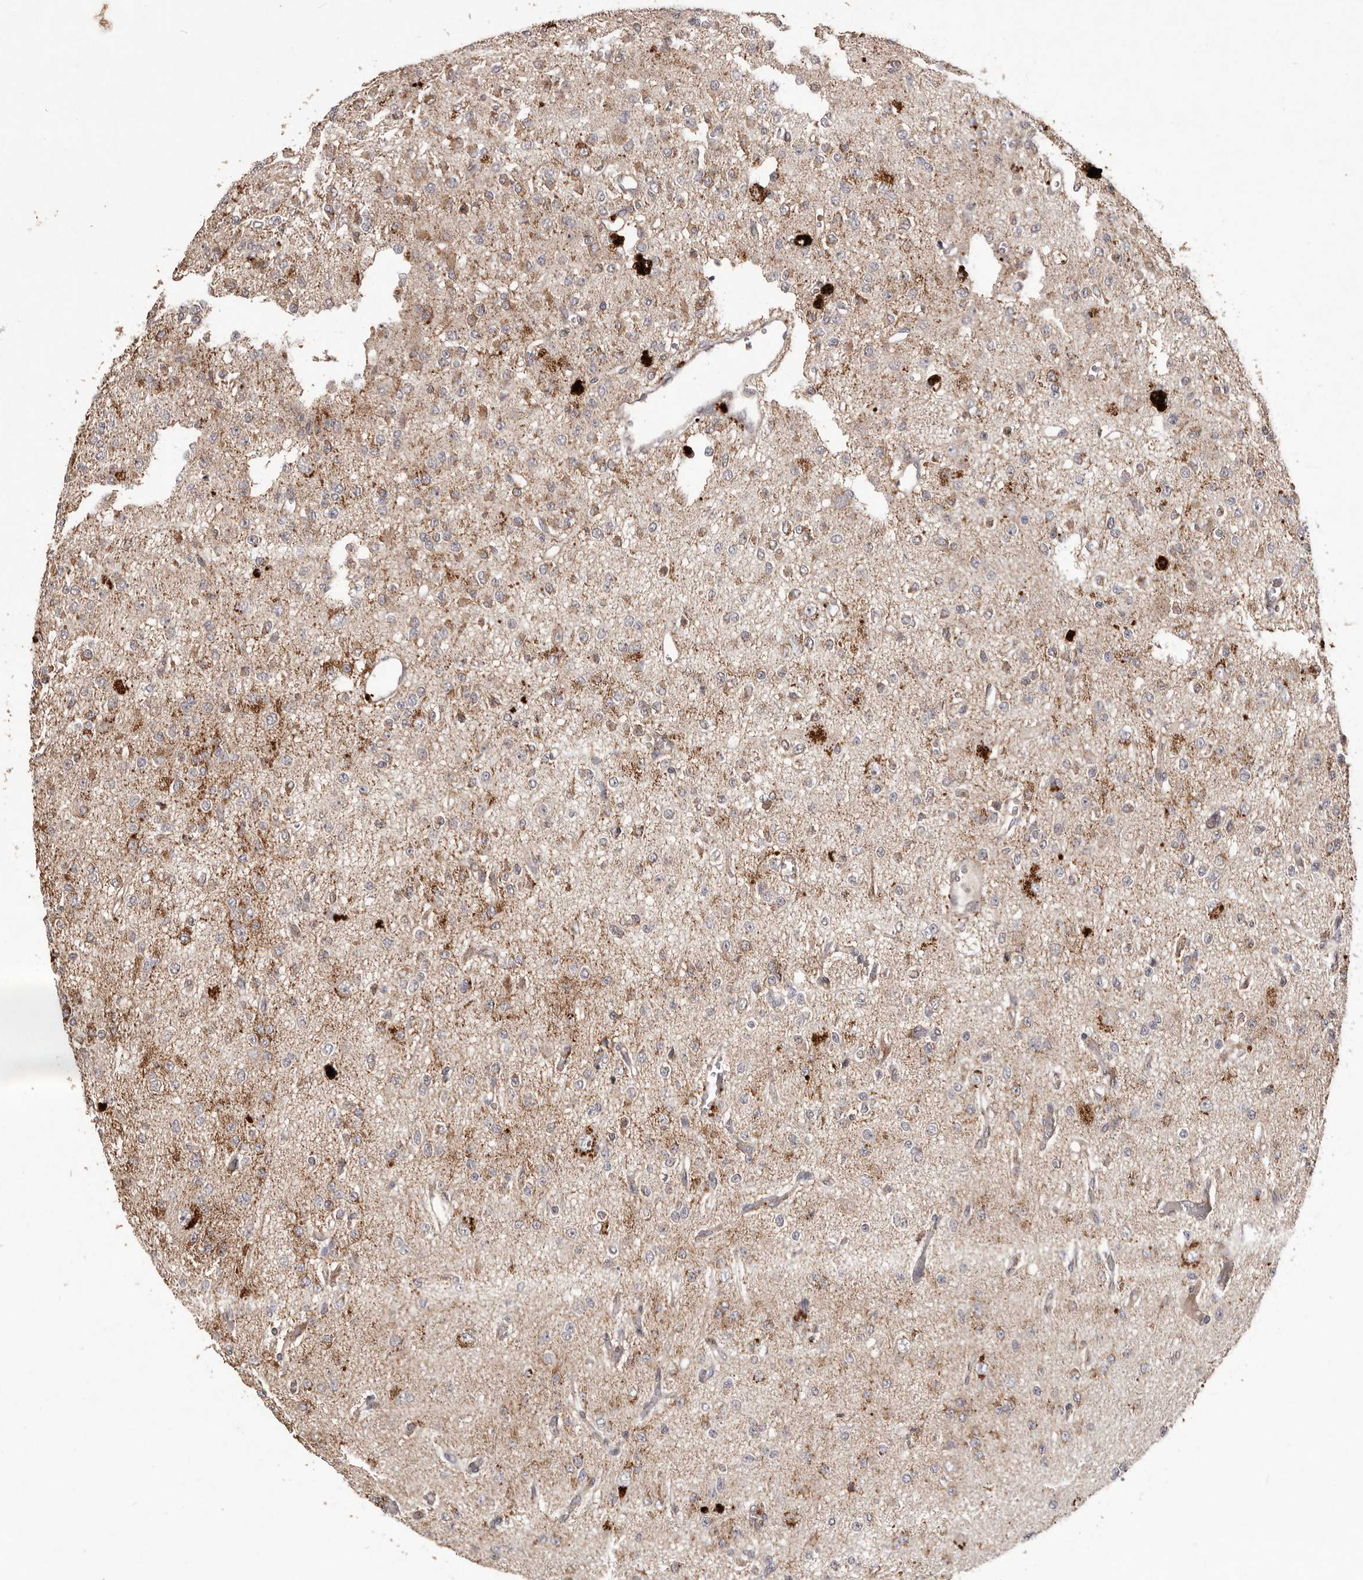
{"staining": {"intensity": "weak", "quantity": "<25%", "location": "cytoplasmic/membranous"}, "tissue": "glioma", "cell_type": "Tumor cells", "image_type": "cancer", "snomed": [{"axis": "morphology", "description": "Glioma, malignant, Low grade"}, {"axis": "topography", "description": "Brain"}], "caption": "IHC photomicrograph of neoplastic tissue: human malignant low-grade glioma stained with DAB displays no significant protein expression in tumor cells. (Stains: DAB (3,3'-diaminobenzidine) immunohistochemistry (IHC) with hematoxylin counter stain, Microscopy: brightfield microscopy at high magnification).", "gene": "PLOD2", "patient": {"sex": "male", "age": 38}}